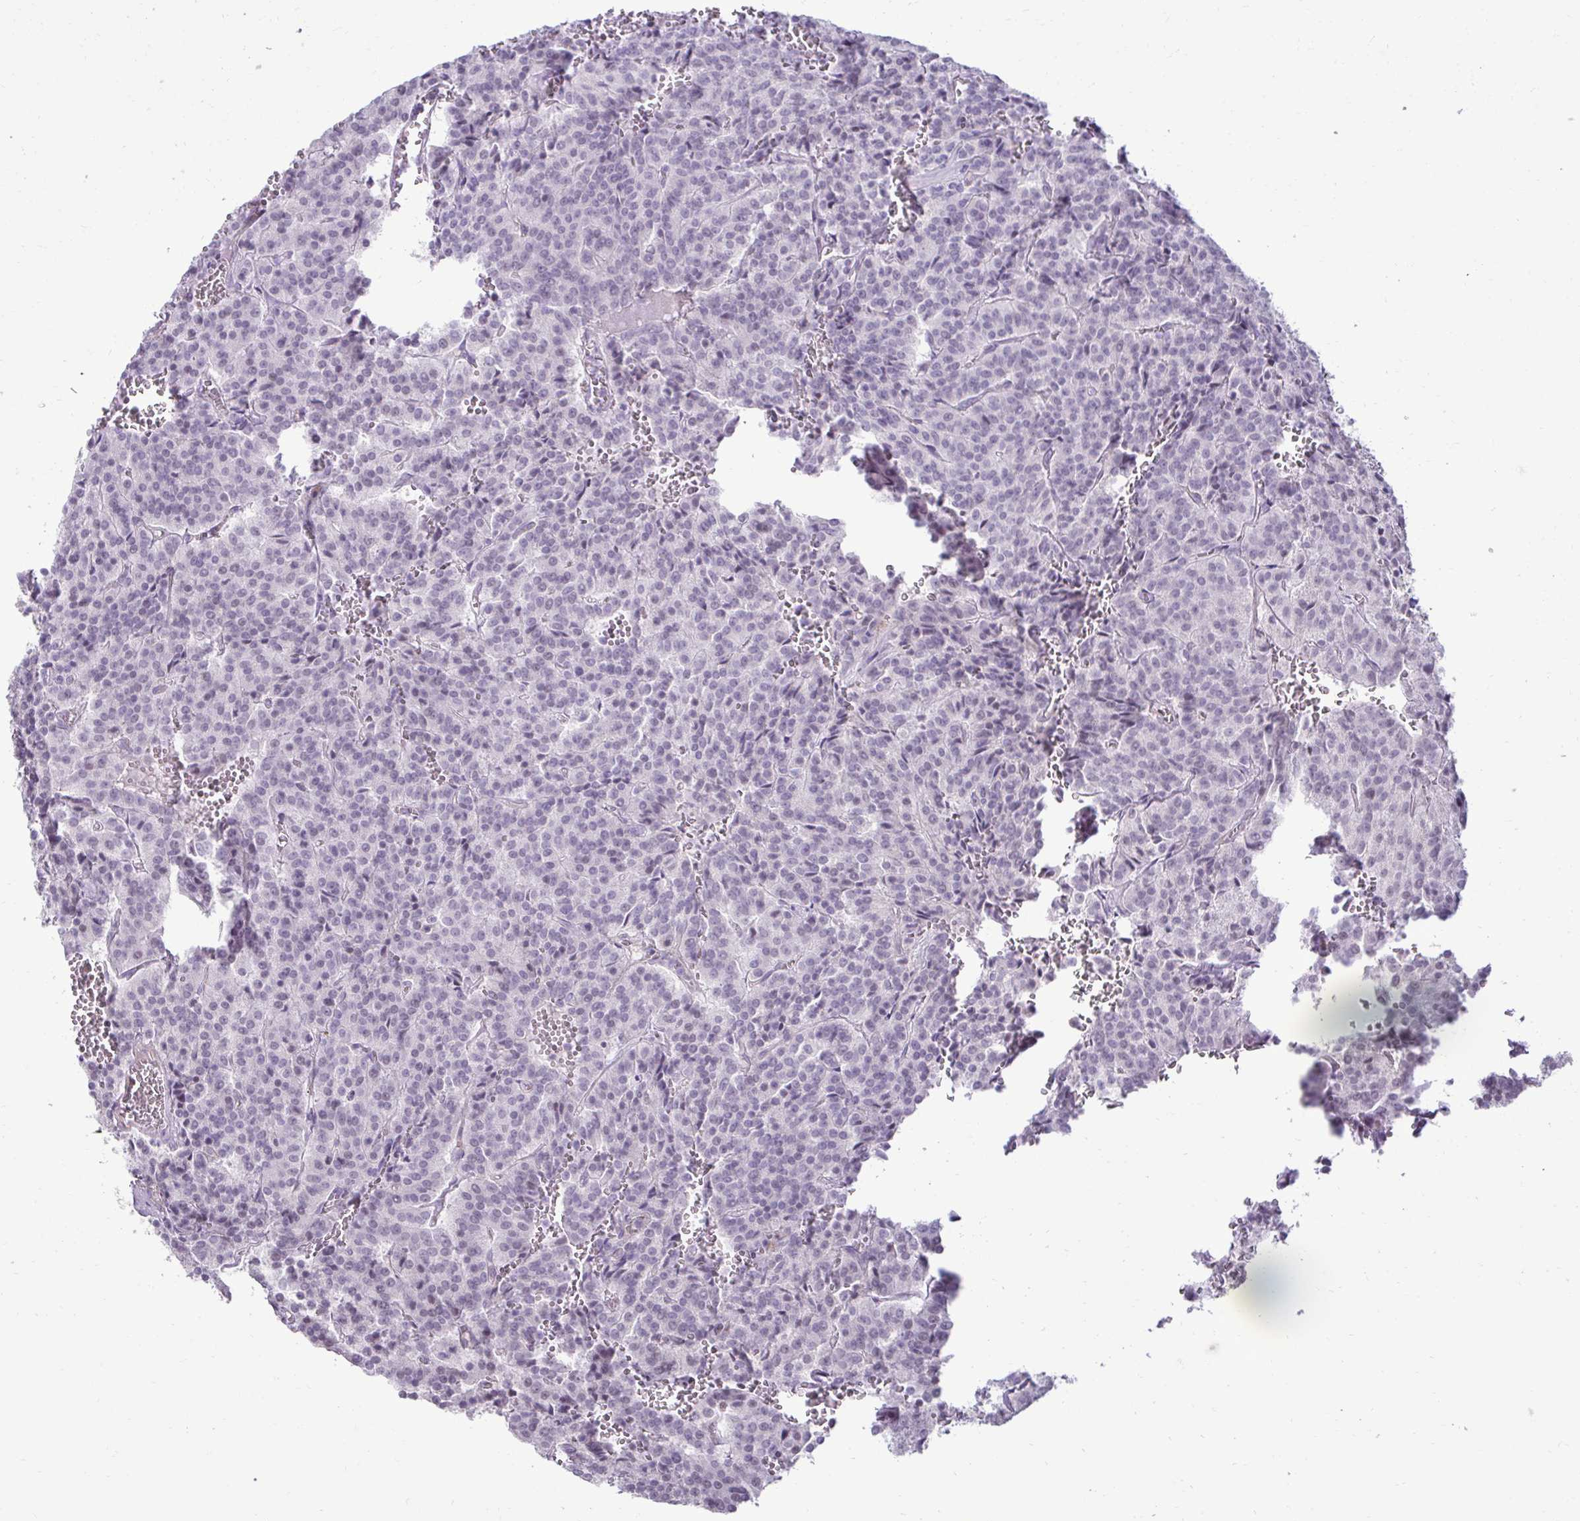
{"staining": {"intensity": "negative", "quantity": "none", "location": "none"}, "tissue": "carcinoid", "cell_type": "Tumor cells", "image_type": "cancer", "snomed": [{"axis": "morphology", "description": "Carcinoid, malignant, NOS"}, {"axis": "topography", "description": "Lung"}], "caption": "DAB immunohistochemical staining of human malignant carcinoid demonstrates no significant positivity in tumor cells.", "gene": "SLC30A3", "patient": {"sex": "male", "age": 70}}